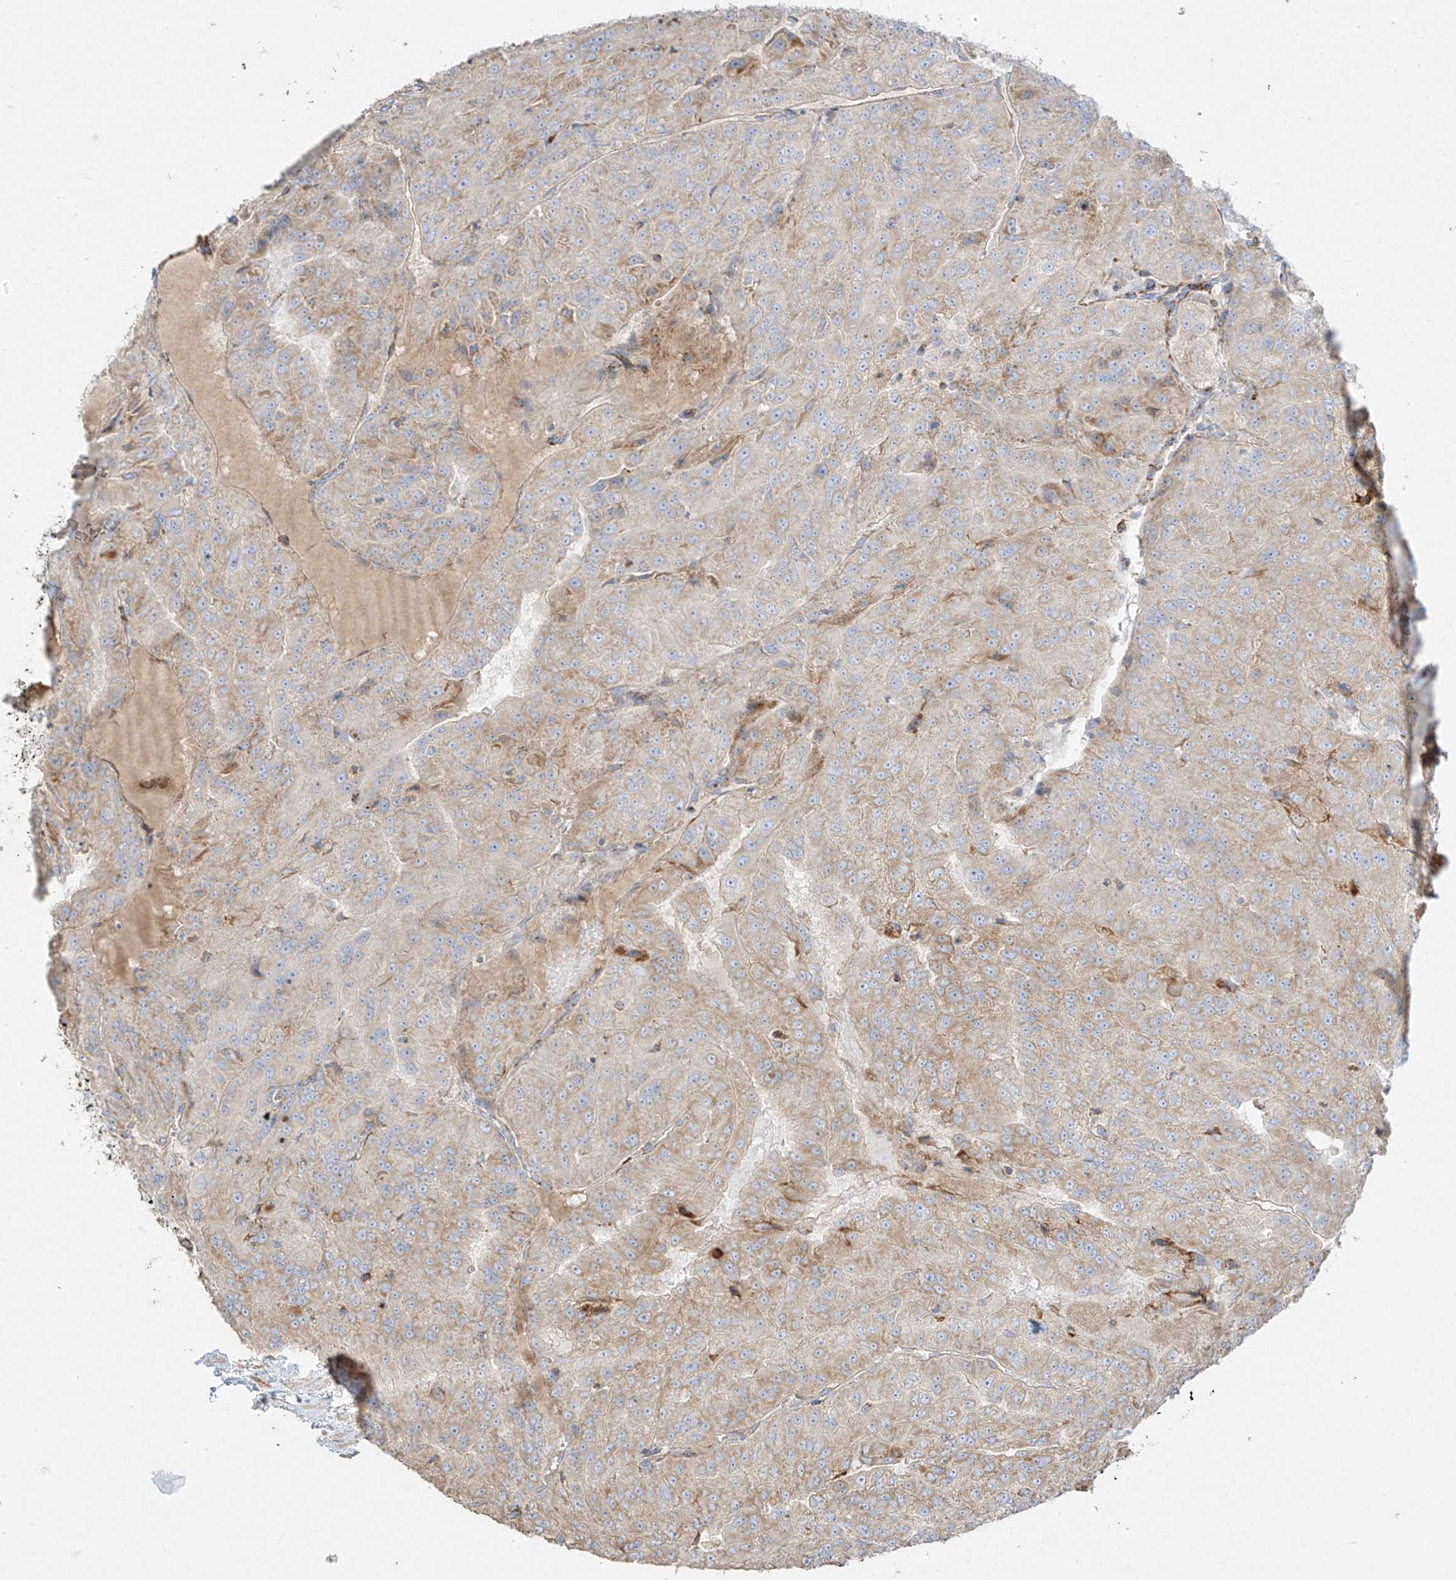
{"staining": {"intensity": "weak", "quantity": "25%-75%", "location": "cytoplasmic/membranous"}, "tissue": "renal cancer", "cell_type": "Tumor cells", "image_type": "cancer", "snomed": [{"axis": "morphology", "description": "Adenocarcinoma, NOS"}, {"axis": "topography", "description": "Kidney"}], "caption": "There is low levels of weak cytoplasmic/membranous expression in tumor cells of adenocarcinoma (renal), as demonstrated by immunohistochemical staining (brown color).", "gene": "COLGALT2", "patient": {"sex": "female", "age": 63}}